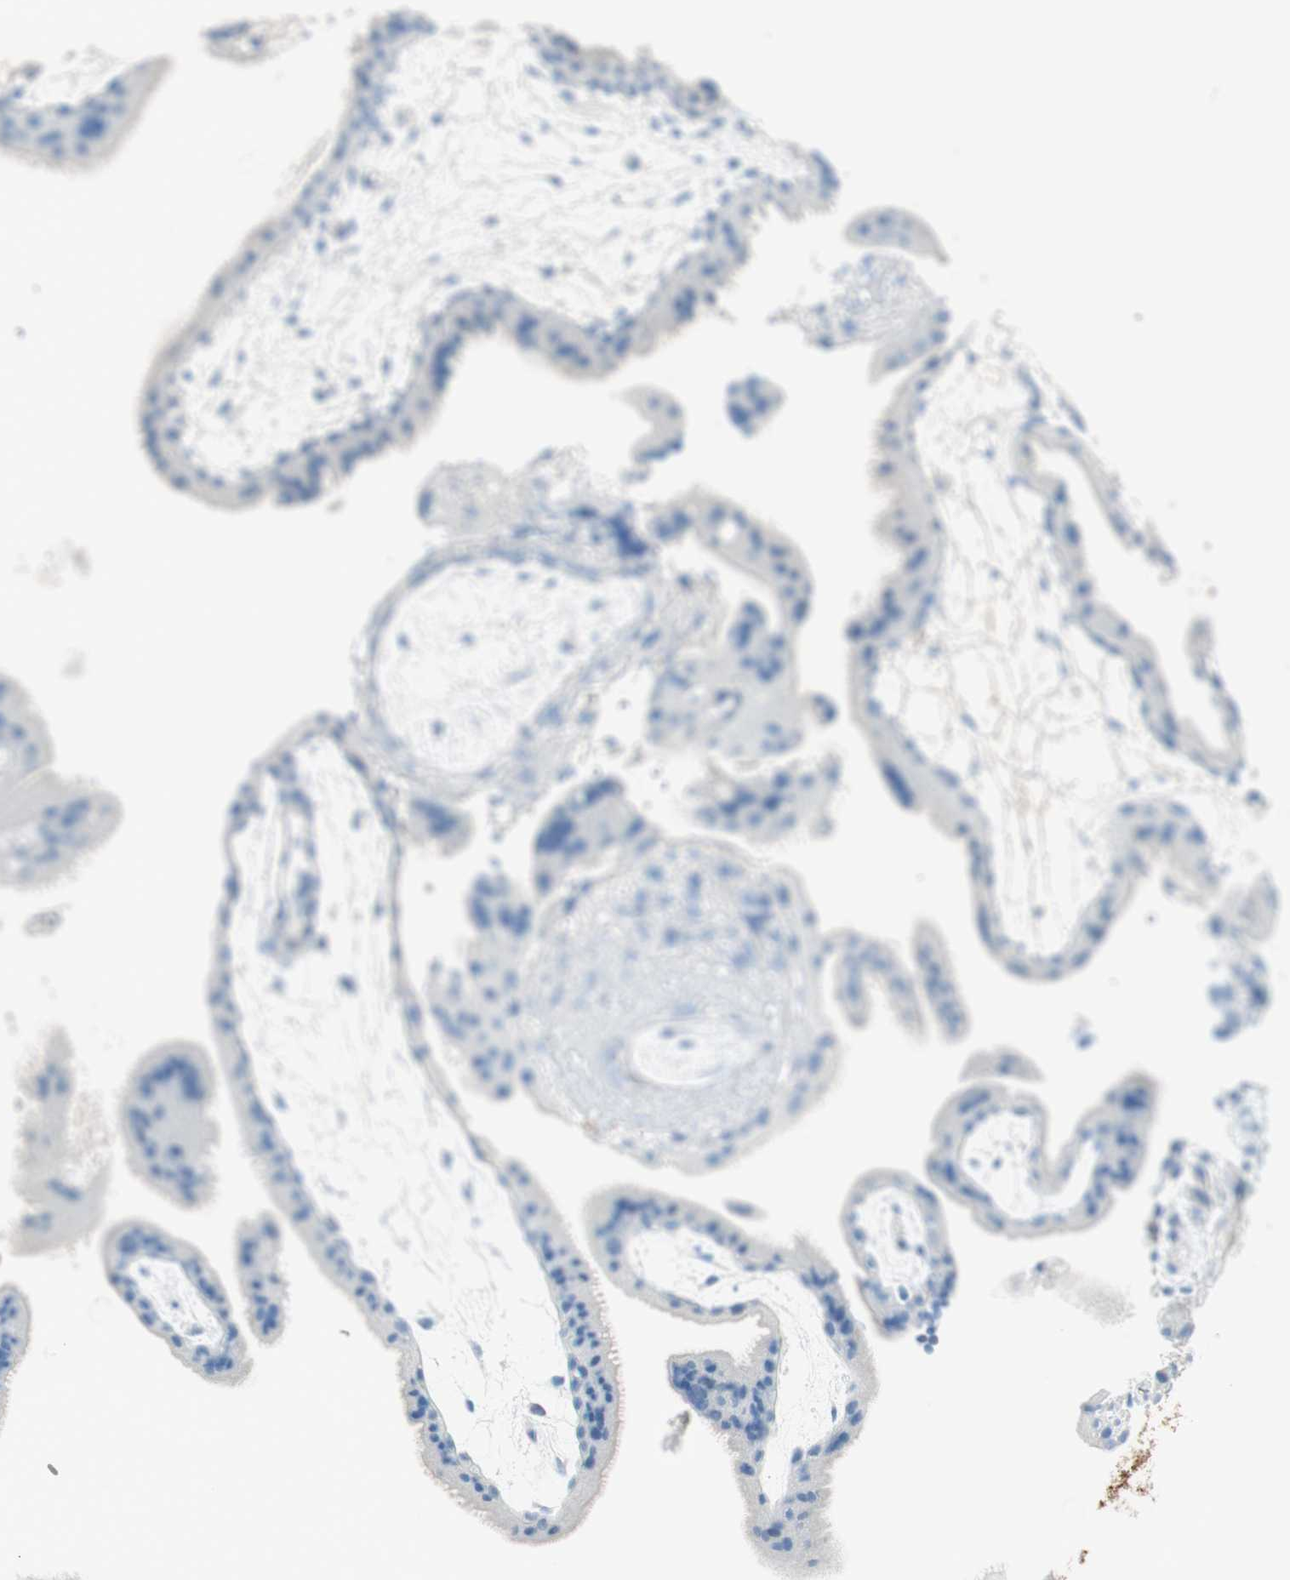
{"staining": {"intensity": "negative", "quantity": "none", "location": "none"}, "tissue": "placenta", "cell_type": "Decidual cells", "image_type": "normal", "snomed": [{"axis": "morphology", "description": "Normal tissue, NOS"}, {"axis": "topography", "description": "Placenta"}], "caption": "Immunohistochemical staining of benign placenta reveals no significant expression in decidual cells.", "gene": "TNFRSF13C", "patient": {"sex": "female", "age": 19}}